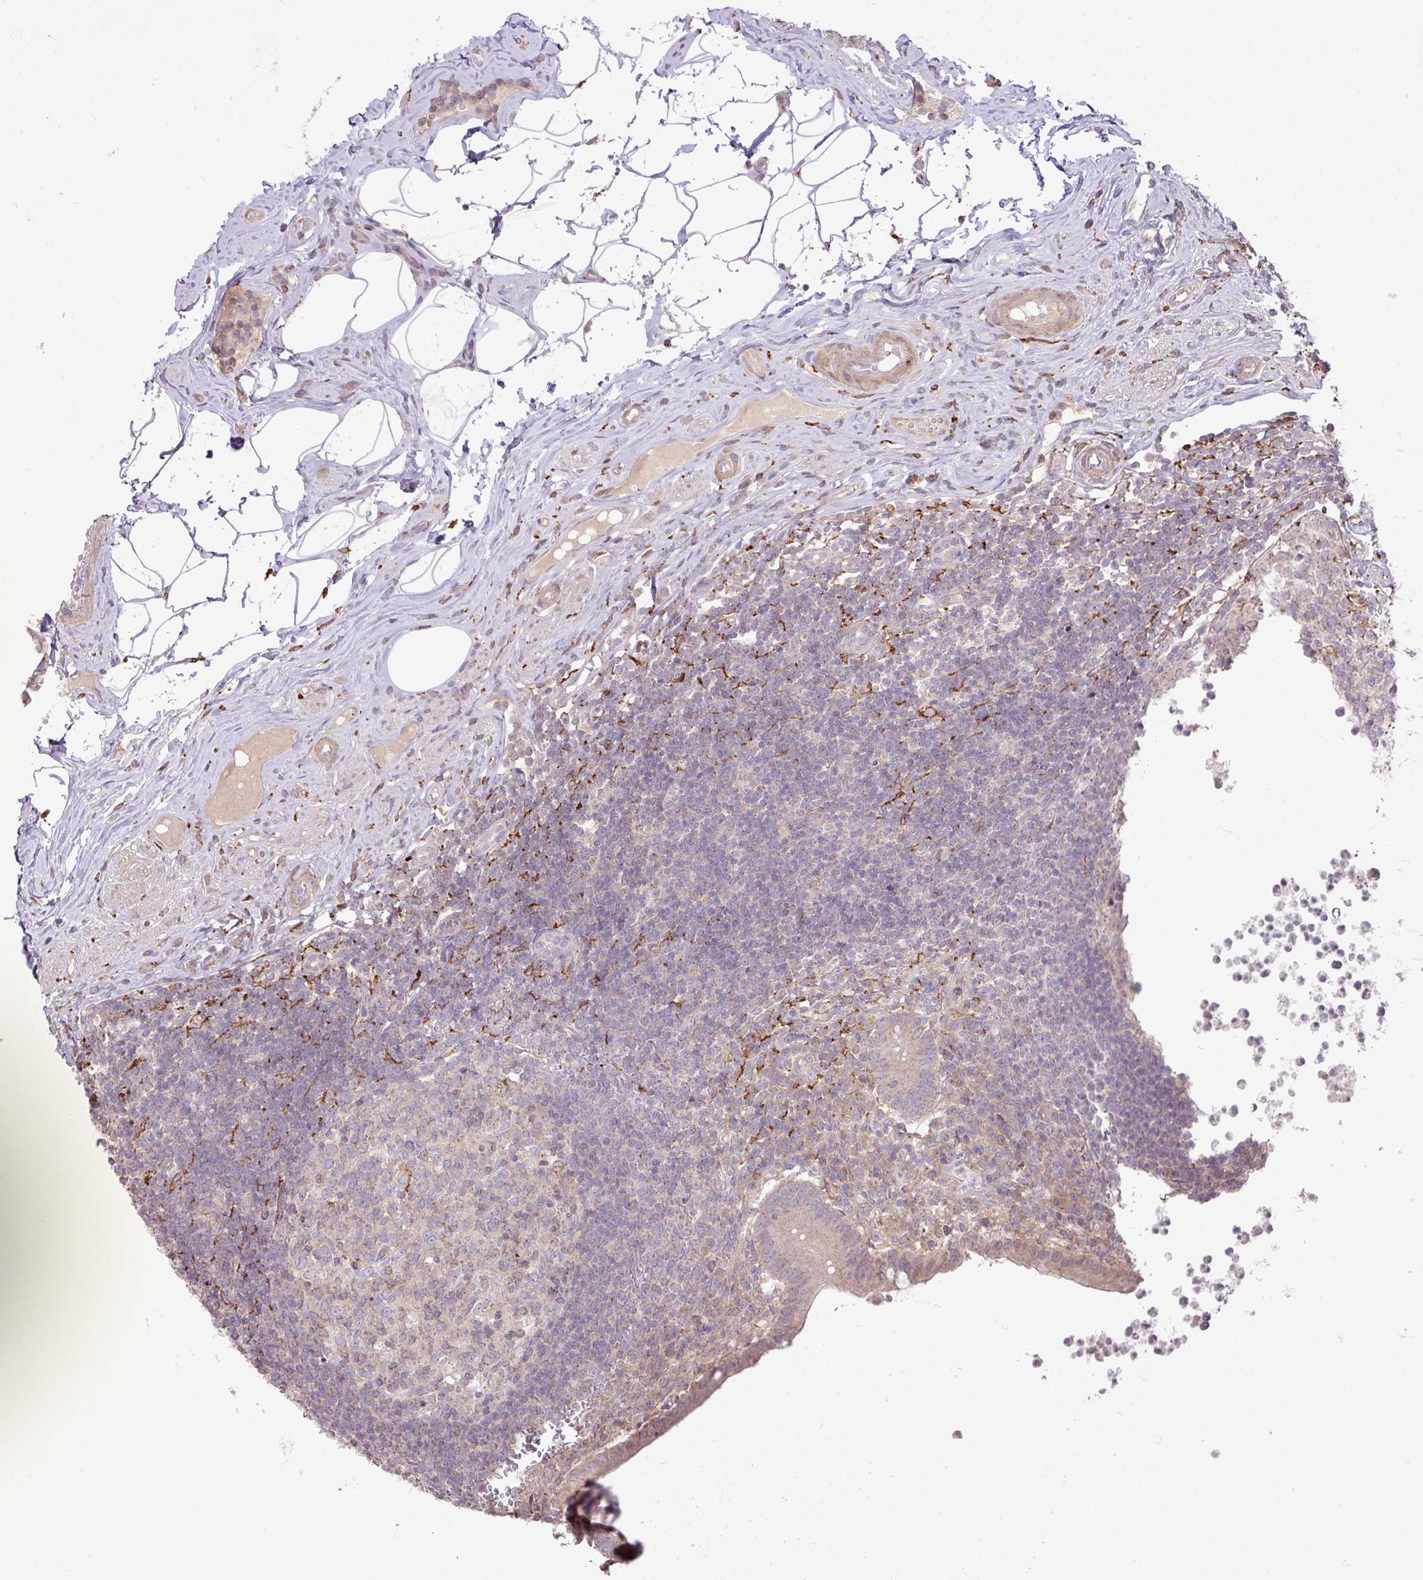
{"staining": {"intensity": "weak", "quantity": "25%-75%", "location": "cytoplasmic/membranous"}, "tissue": "appendix", "cell_type": "Glandular cells", "image_type": "normal", "snomed": [{"axis": "morphology", "description": "Normal tissue, NOS"}, {"axis": "topography", "description": "Appendix"}], "caption": "Protein staining shows weak cytoplasmic/membranous expression in about 25%-75% of glandular cells in benign appendix. Using DAB (3,3'-diaminobenzidine) (brown) and hematoxylin (blue) stains, captured at high magnification using brightfield microscopy.", "gene": "ARHGEF25", "patient": {"sex": "female", "age": 56}}